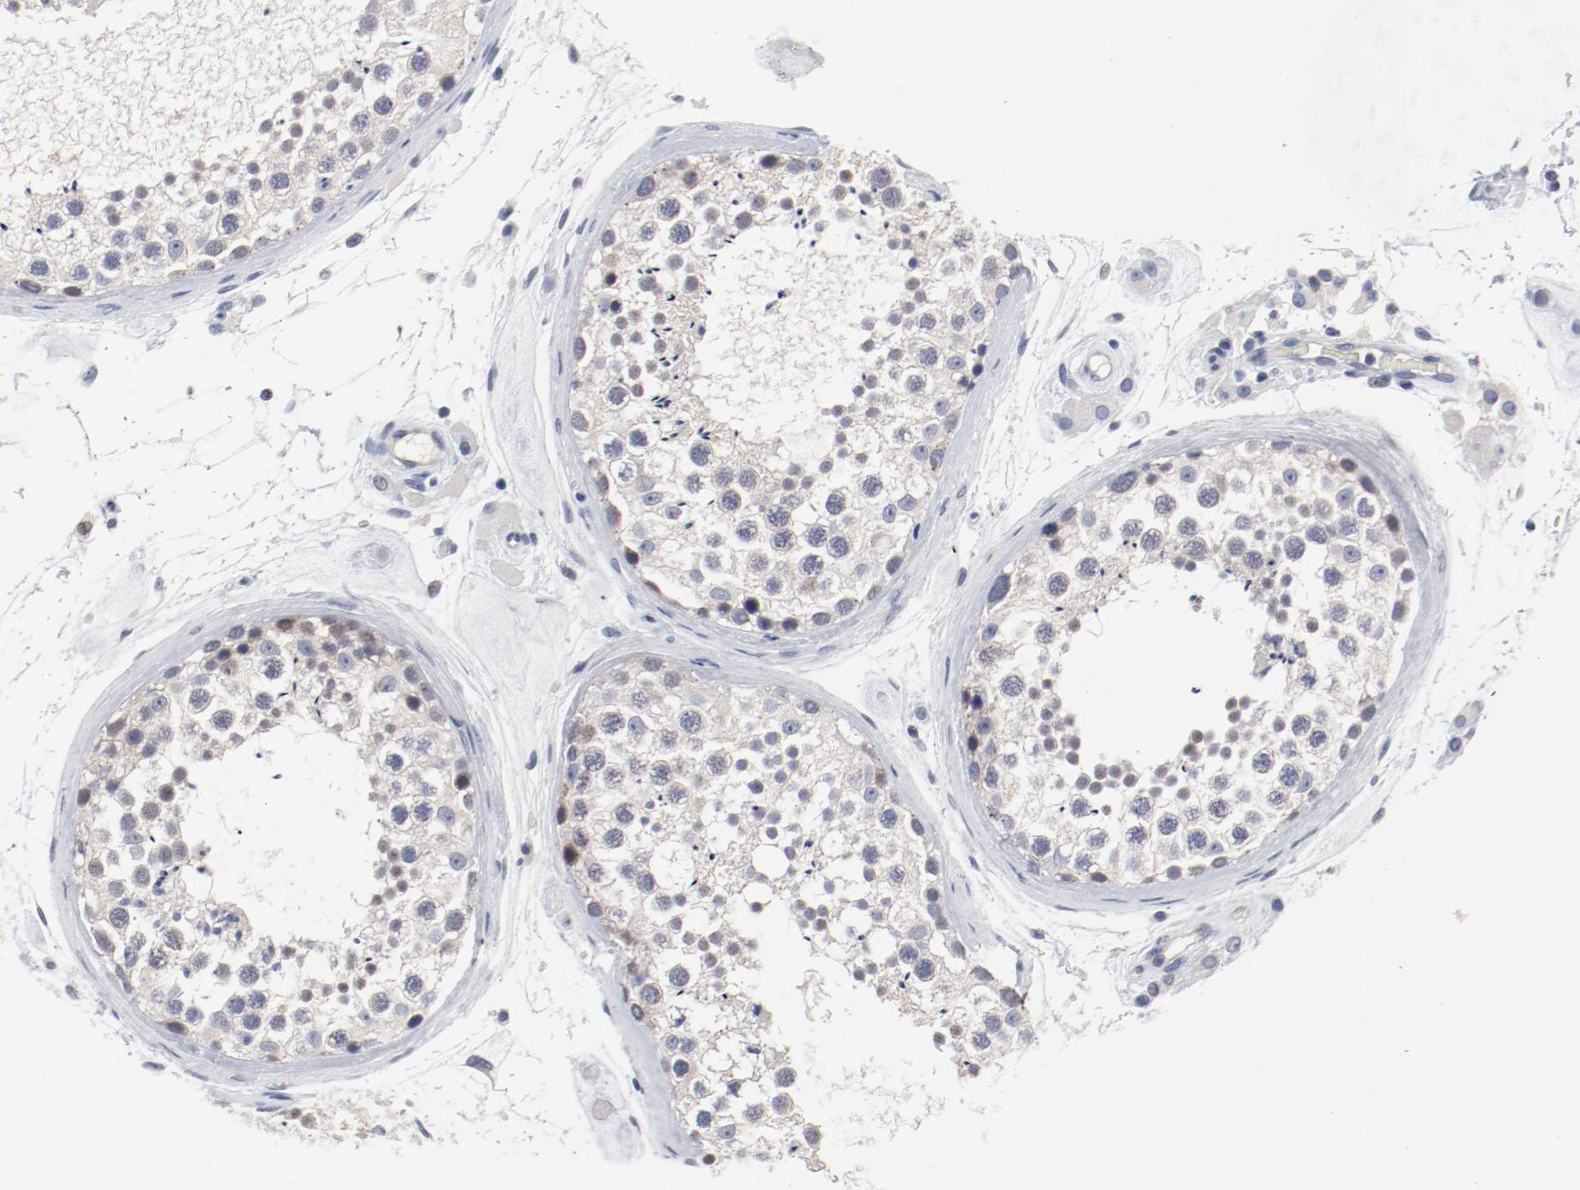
{"staining": {"intensity": "negative", "quantity": "none", "location": "none"}, "tissue": "testis", "cell_type": "Cells in seminiferous ducts", "image_type": "normal", "snomed": [{"axis": "morphology", "description": "Normal tissue, NOS"}, {"axis": "topography", "description": "Testis"}], "caption": "IHC micrograph of unremarkable testis stained for a protein (brown), which demonstrates no staining in cells in seminiferous ducts.", "gene": "KCNK13", "patient": {"sex": "male", "age": 46}}